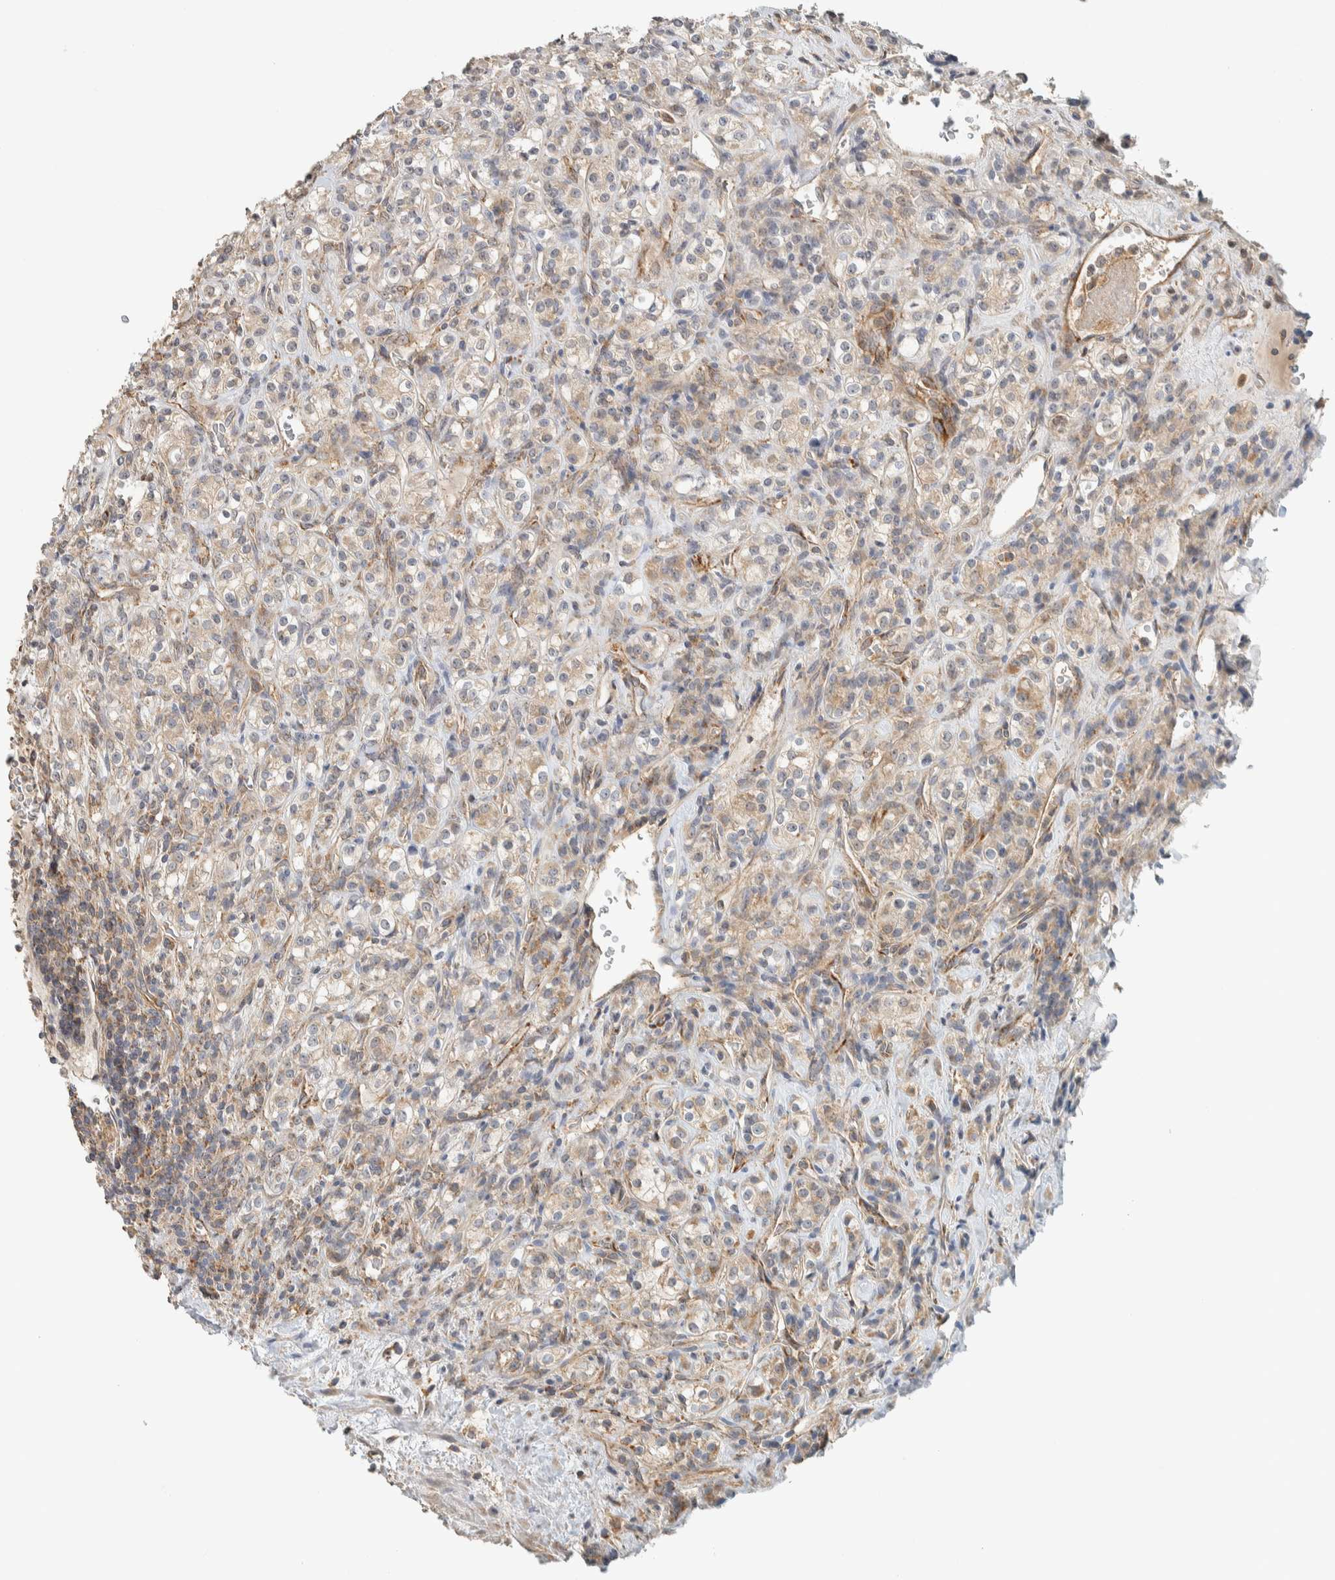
{"staining": {"intensity": "weak", "quantity": "25%-75%", "location": "cytoplasmic/membranous"}, "tissue": "renal cancer", "cell_type": "Tumor cells", "image_type": "cancer", "snomed": [{"axis": "morphology", "description": "Adenocarcinoma, NOS"}, {"axis": "topography", "description": "Kidney"}], "caption": "A low amount of weak cytoplasmic/membranous positivity is identified in approximately 25%-75% of tumor cells in renal cancer (adenocarcinoma) tissue. The staining is performed using DAB brown chromogen to label protein expression. The nuclei are counter-stained blue using hematoxylin.", "gene": "PDE7B", "patient": {"sex": "male", "age": 77}}